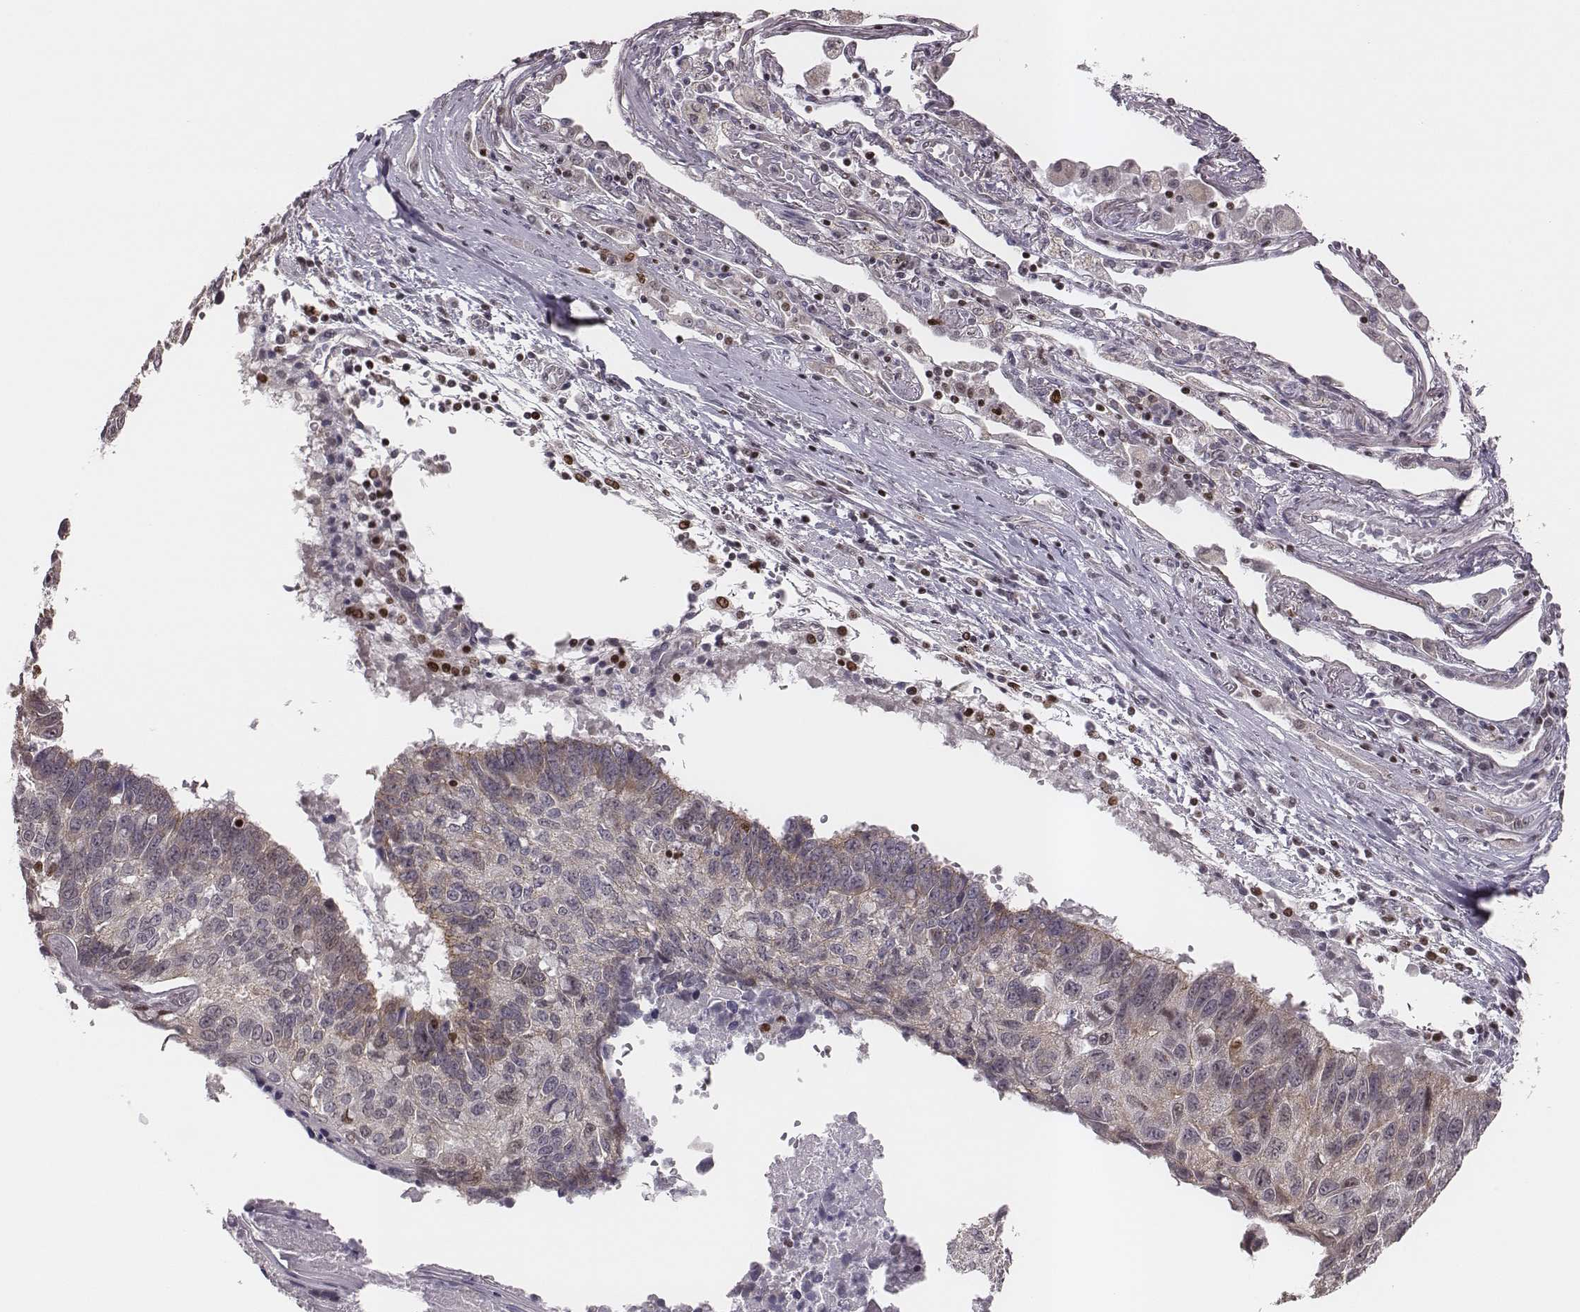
{"staining": {"intensity": "weak", "quantity": "25%-75%", "location": "cytoplasmic/membranous,nuclear"}, "tissue": "lung cancer", "cell_type": "Tumor cells", "image_type": "cancer", "snomed": [{"axis": "morphology", "description": "Squamous cell carcinoma, NOS"}, {"axis": "topography", "description": "Lung"}], "caption": "Lung cancer was stained to show a protein in brown. There is low levels of weak cytoplasmic/membranous and nuclear expression in approximately 25%-75% of tumor cells.", "gene": "WDR59", "patient": {"sex": "male", "age": 73}}